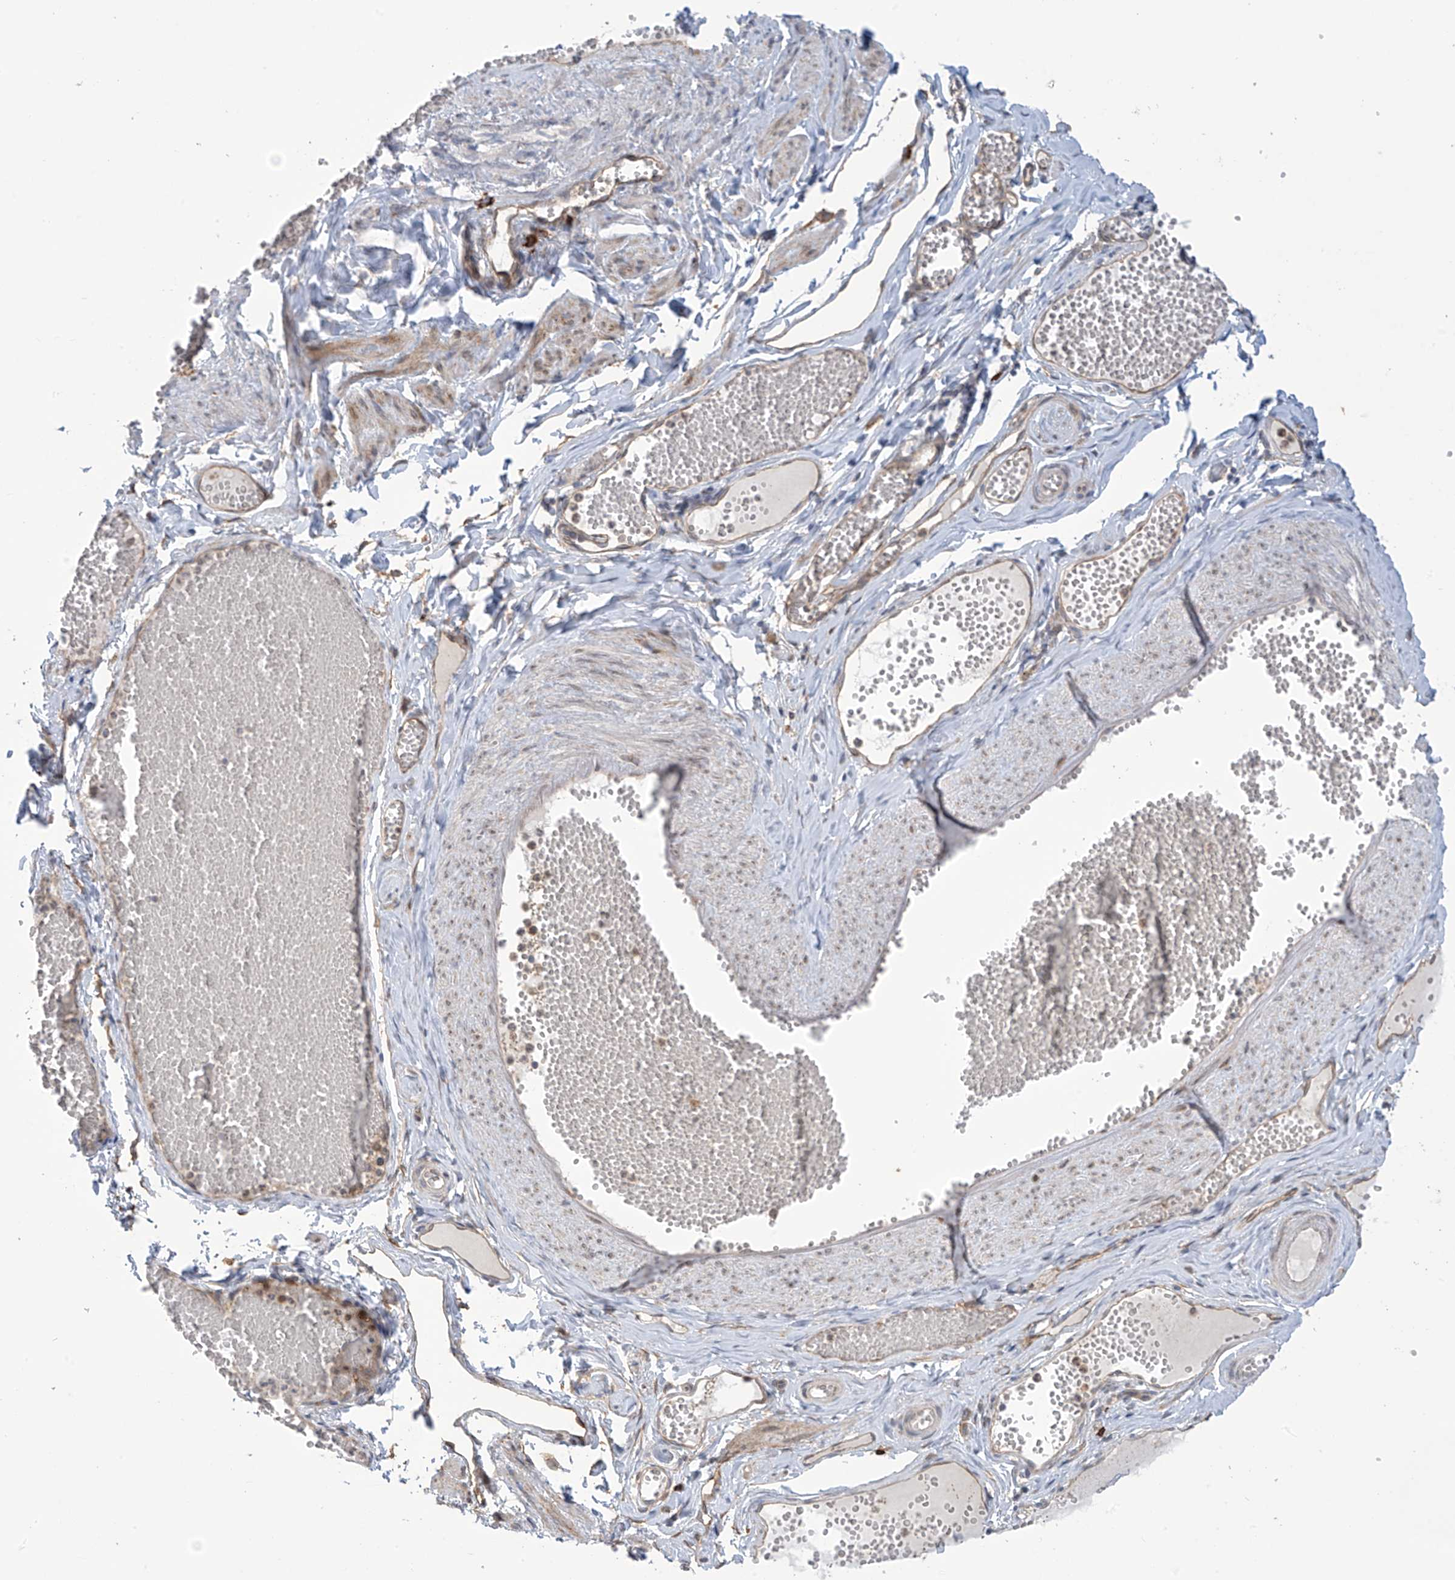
{"staining": {"intensity": "weak", "quantity": "<25%", "location": "cytoplasmic/membranous"}, "tissue": "adipose tissue", "cell_type": "Adipocytes", "image_type": "normal", "snomed": [{"axis": "morphology", "description": "Normal tissue, NOS"}, {"axis": "topography", "description": "Smooth muscle"}, {"axis": "topography", "description": "Peripheral nerve tissue"}], "caption": "High power microscopy micrograph of an immunohistochemistry (IHC) histopathology image of normal adipose tissue, revealing no significant staining in adipocytes. (Stains: DAB (3,3'-diaminobenzidine) immunohistochemistry (IHC) with hematoxylin counter stain, Microscopy: brightfield microscopy at high magnification).", "gene": "KIAA1522", "patient": {"sex": "female", "age": 39}}